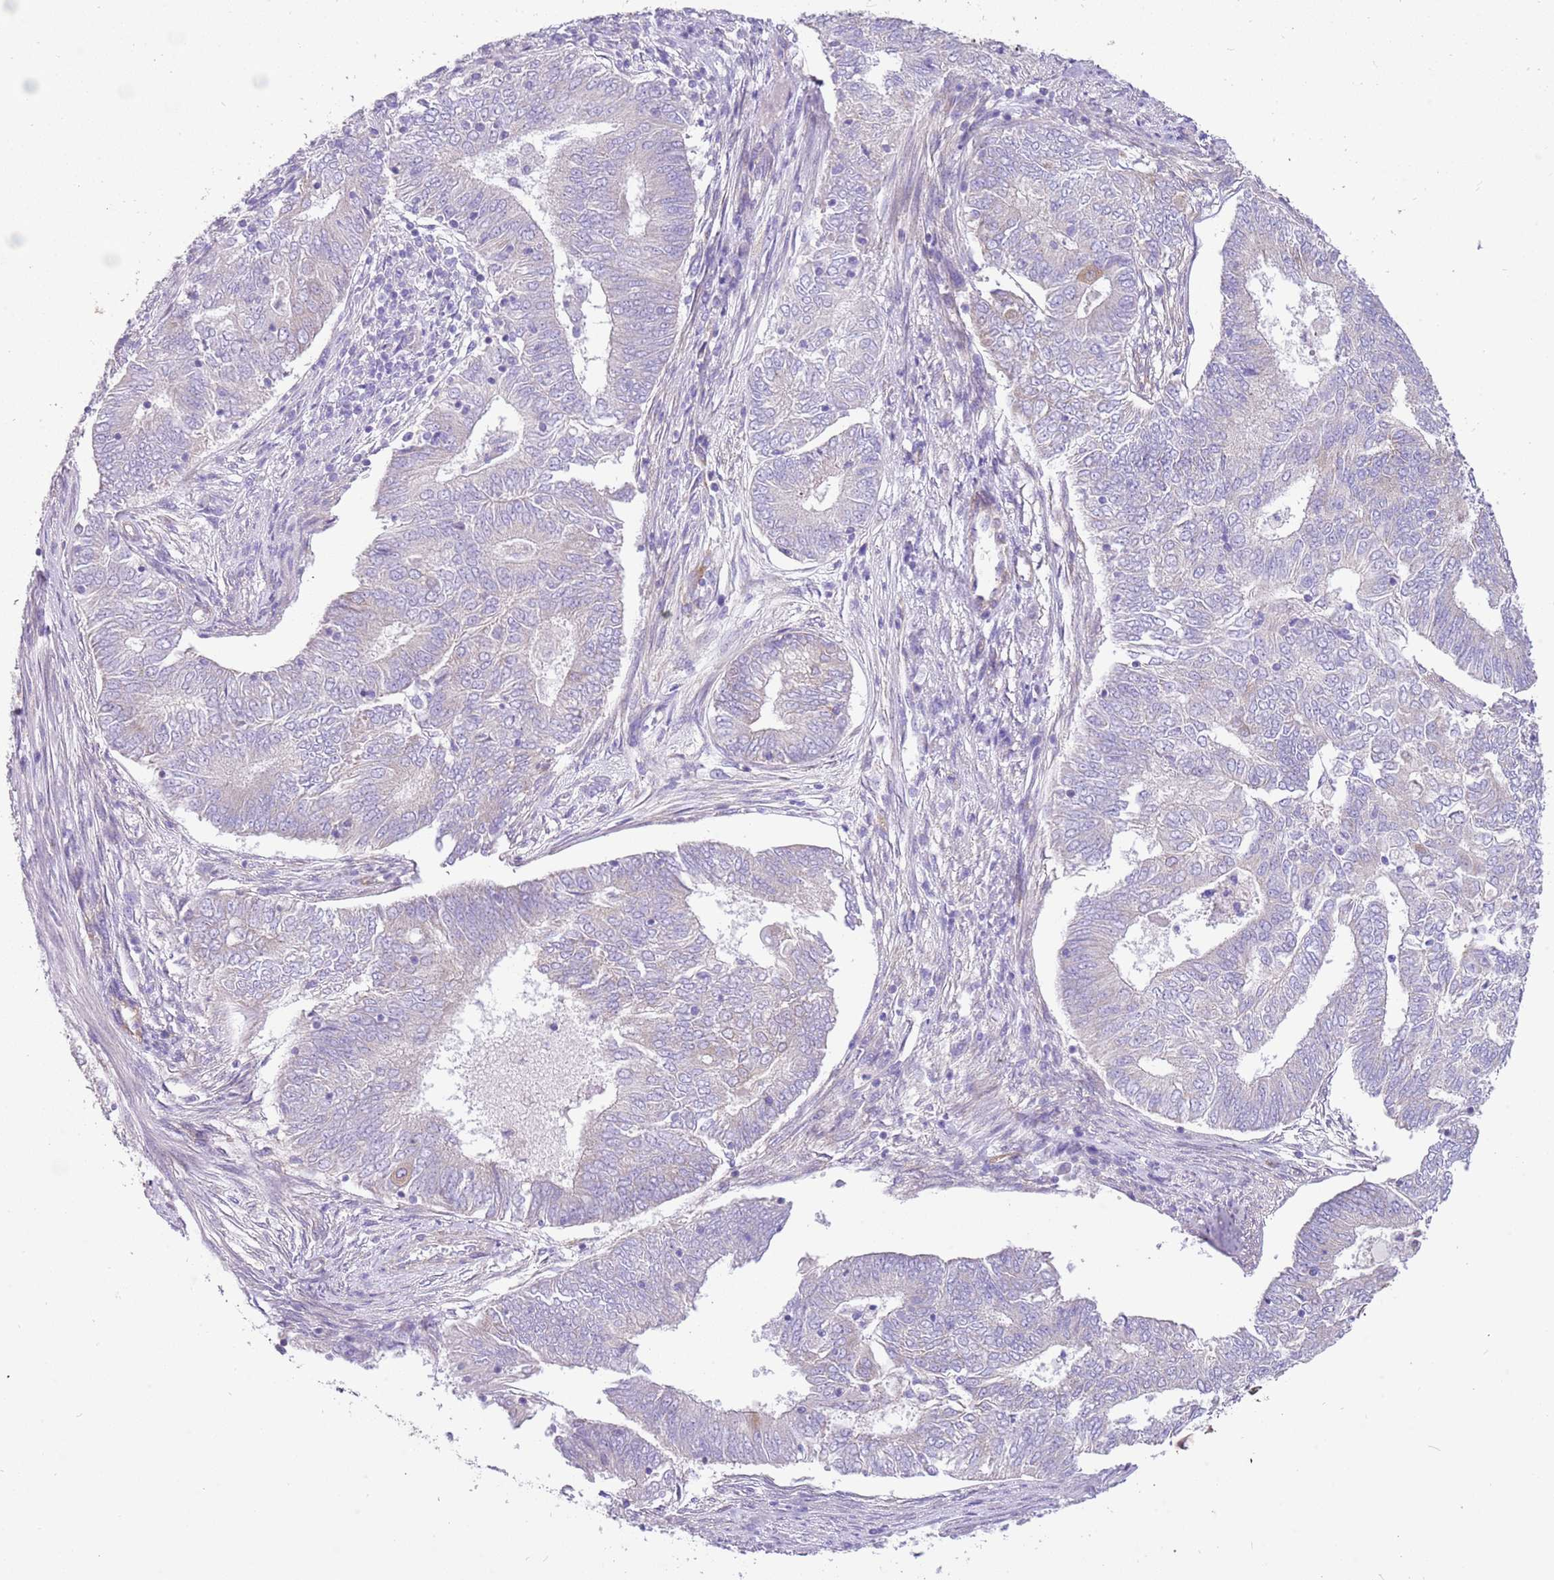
{"staining": {"intensity": "negative", "quantity": "none", "location": "none"}, "tissue": "endometrial cancer", "cell_type": "Tumor cells", "image_type": "cancer", "snomed": [{"axis": "morphology", "description": "Adenocarcinoma, NOS"}, {"axis": "topography", "description": "Endometrium"}], "caption": "An IHC photomicrograph of endometrial cancer (adenocarcinoma) is shown. There is no staining in tumor cells of endometrial cancer (adenocarcinoma). Brightfield microscopy of IHC stained with DAB (brown) and hematoxylin (blue), captured at high magnification.", "gene": "SERINC3", "patient": {"sex": "female", "age": 62}}